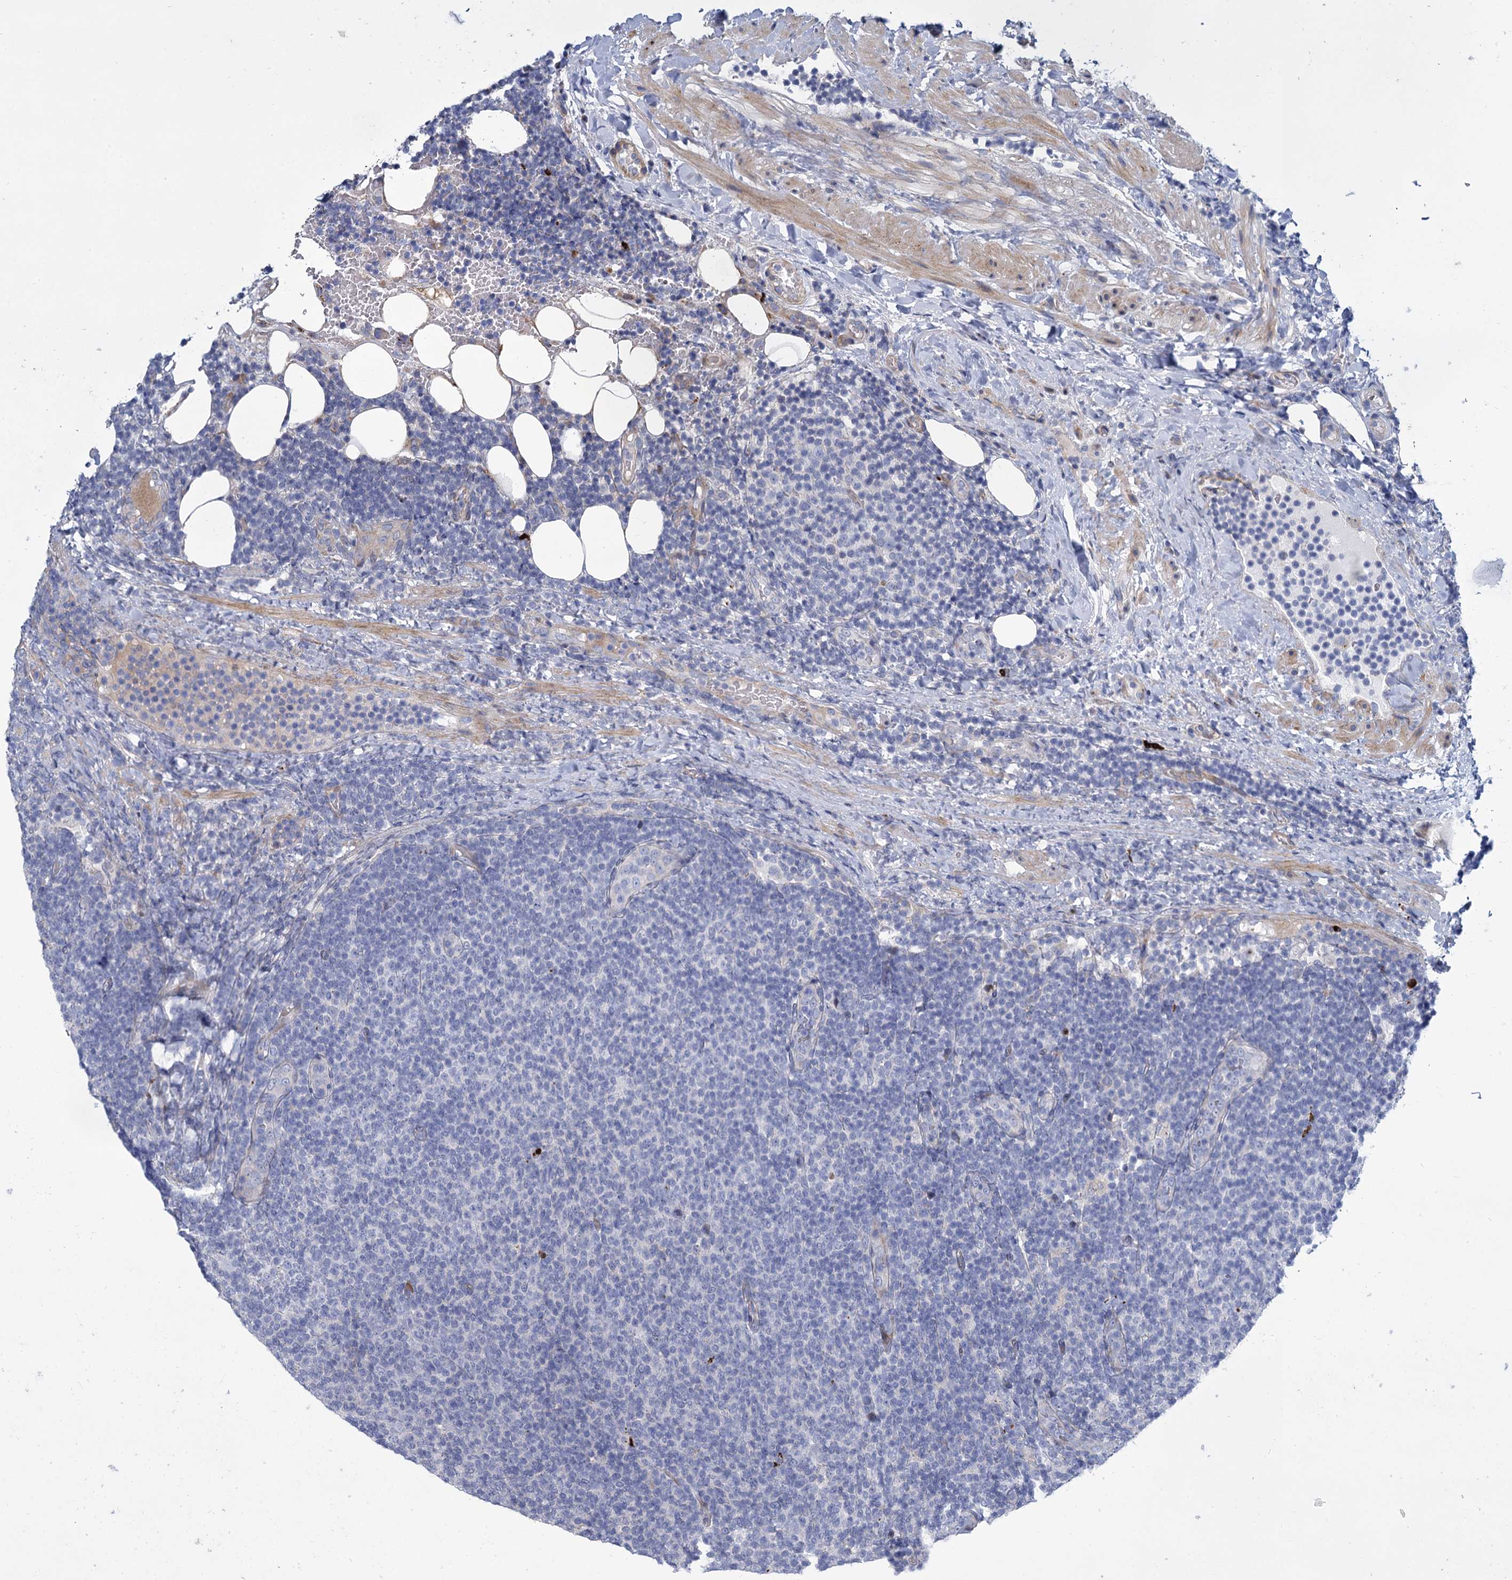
{"staining": {"intensity": "negative", "quantity": "none", "location": "none"}, "tissue": "lymphoma", "cell_type": "Tumor cells", "image_type": "cancer", "snomed": [{"axis": "morphology", "description": "Malignant lymphoma, non-Hodgkin's type, Low grade"}, {"axis": "topography", "description": "Lymph node"}], "caption": "Photomicrograph shows no protein positivity in tumor cells of low-grade malignant lymphoma, non-Hodgkin's type tissue. Brightfield microscopy of immunohistochemistry (IHC) stained with DAB (3,3'-diaminobenzidine) (brown) and hematoxylin (blue), captured at high magnification.", "gene": "TRIM77", "patient": {"sex": "male", "age": 66}}